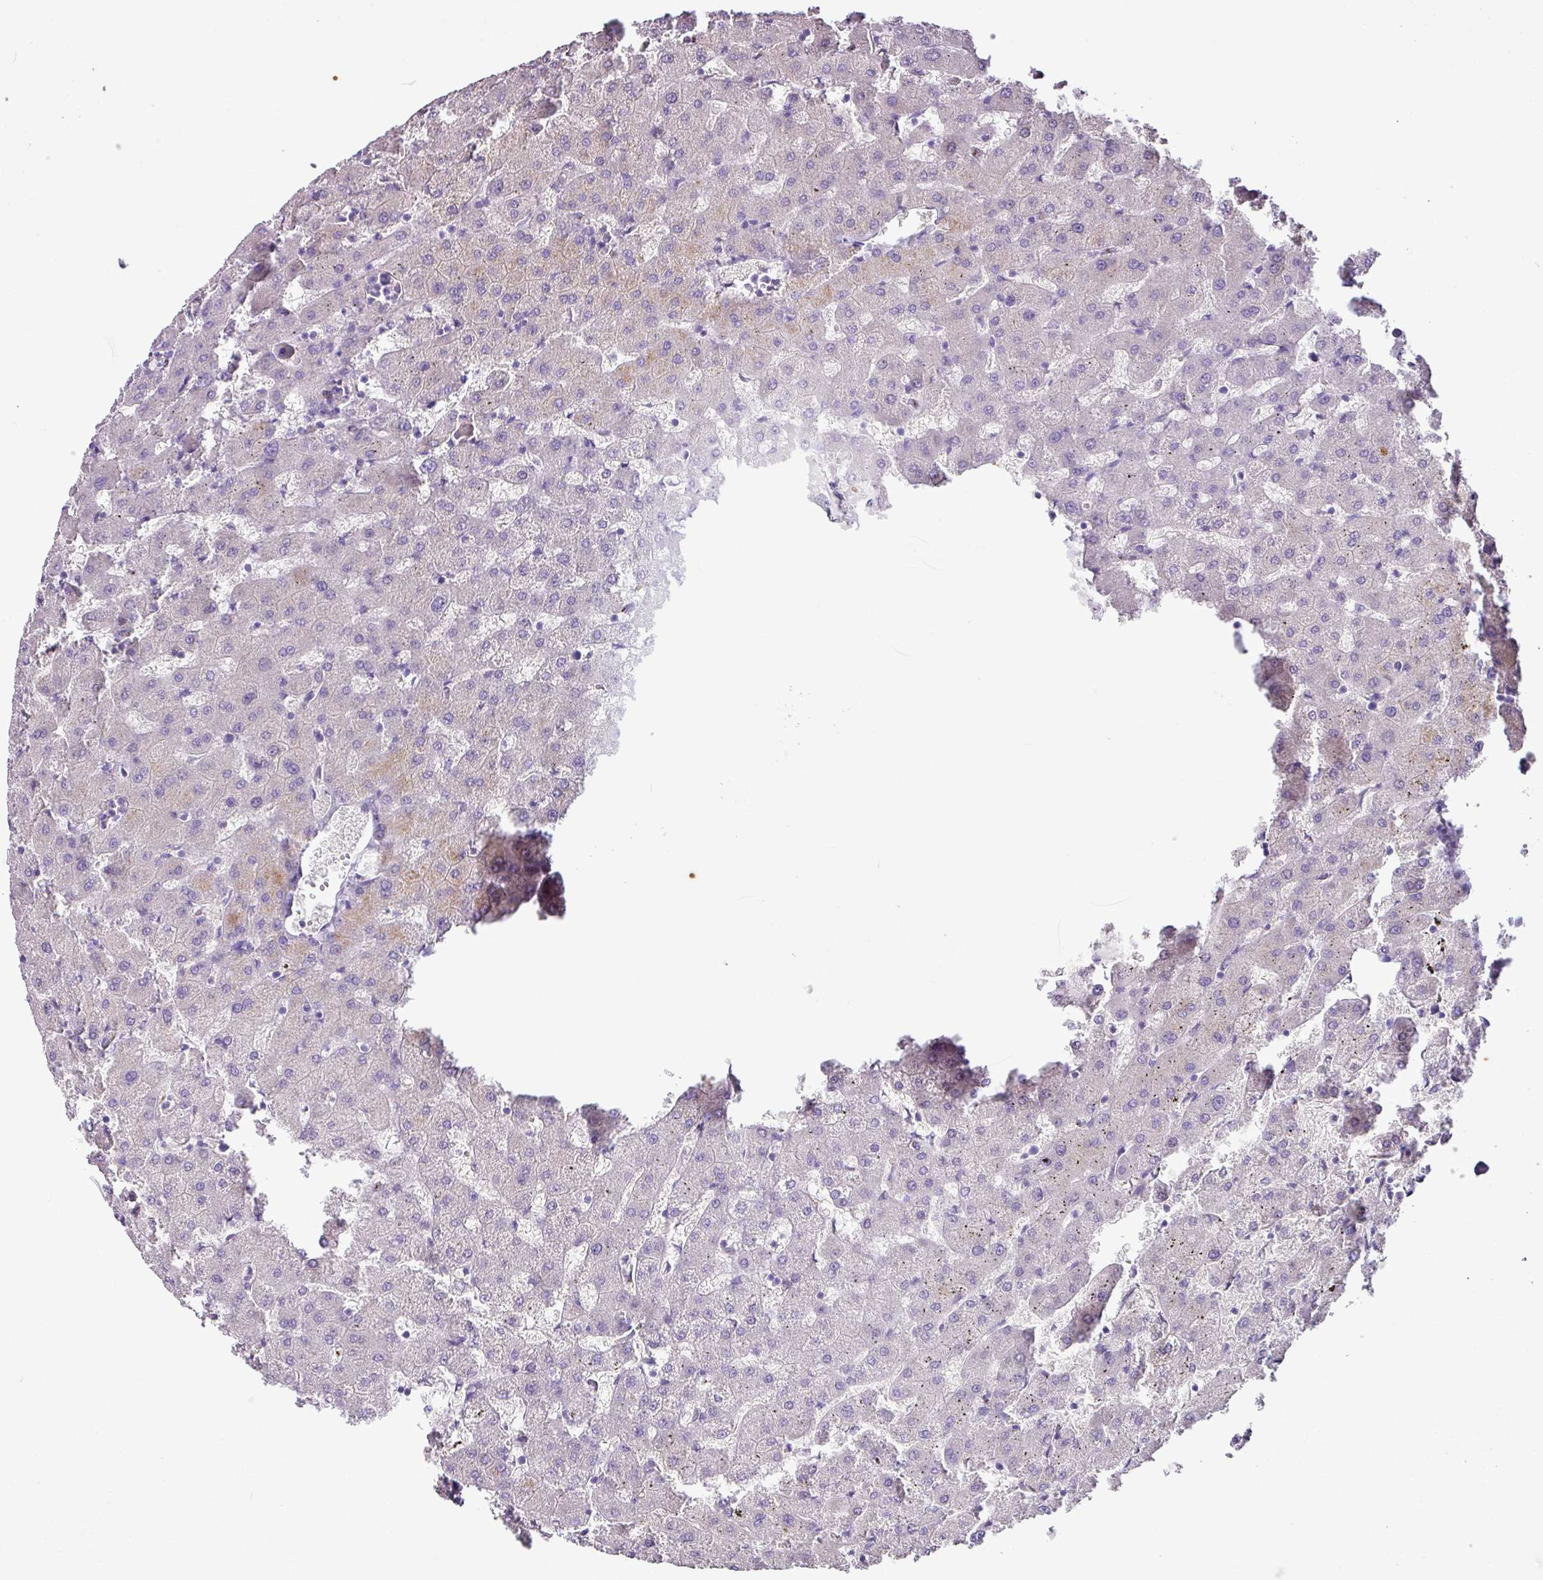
{"staining": {"intensity": "negative", "quantity": "none", "location": "none"}, "tissue": "liver", "cell_type": "Cholangiocytes", "image_type": "normal", "snomed": [{"axis": "morphology", "description": "Normal tissue, NOS"}, {"axis": "topography", "description": "Liver"}], "caption": "A high-resolution photomicrograph shows immunohistochemistry staining of normal liver, which shows no significant expression in cholangiocytes. (Brightfield microscopy of DAB IHC at high magnification).", "gene": "ZG16", "patient": {"sex": "female", "age": 63}}